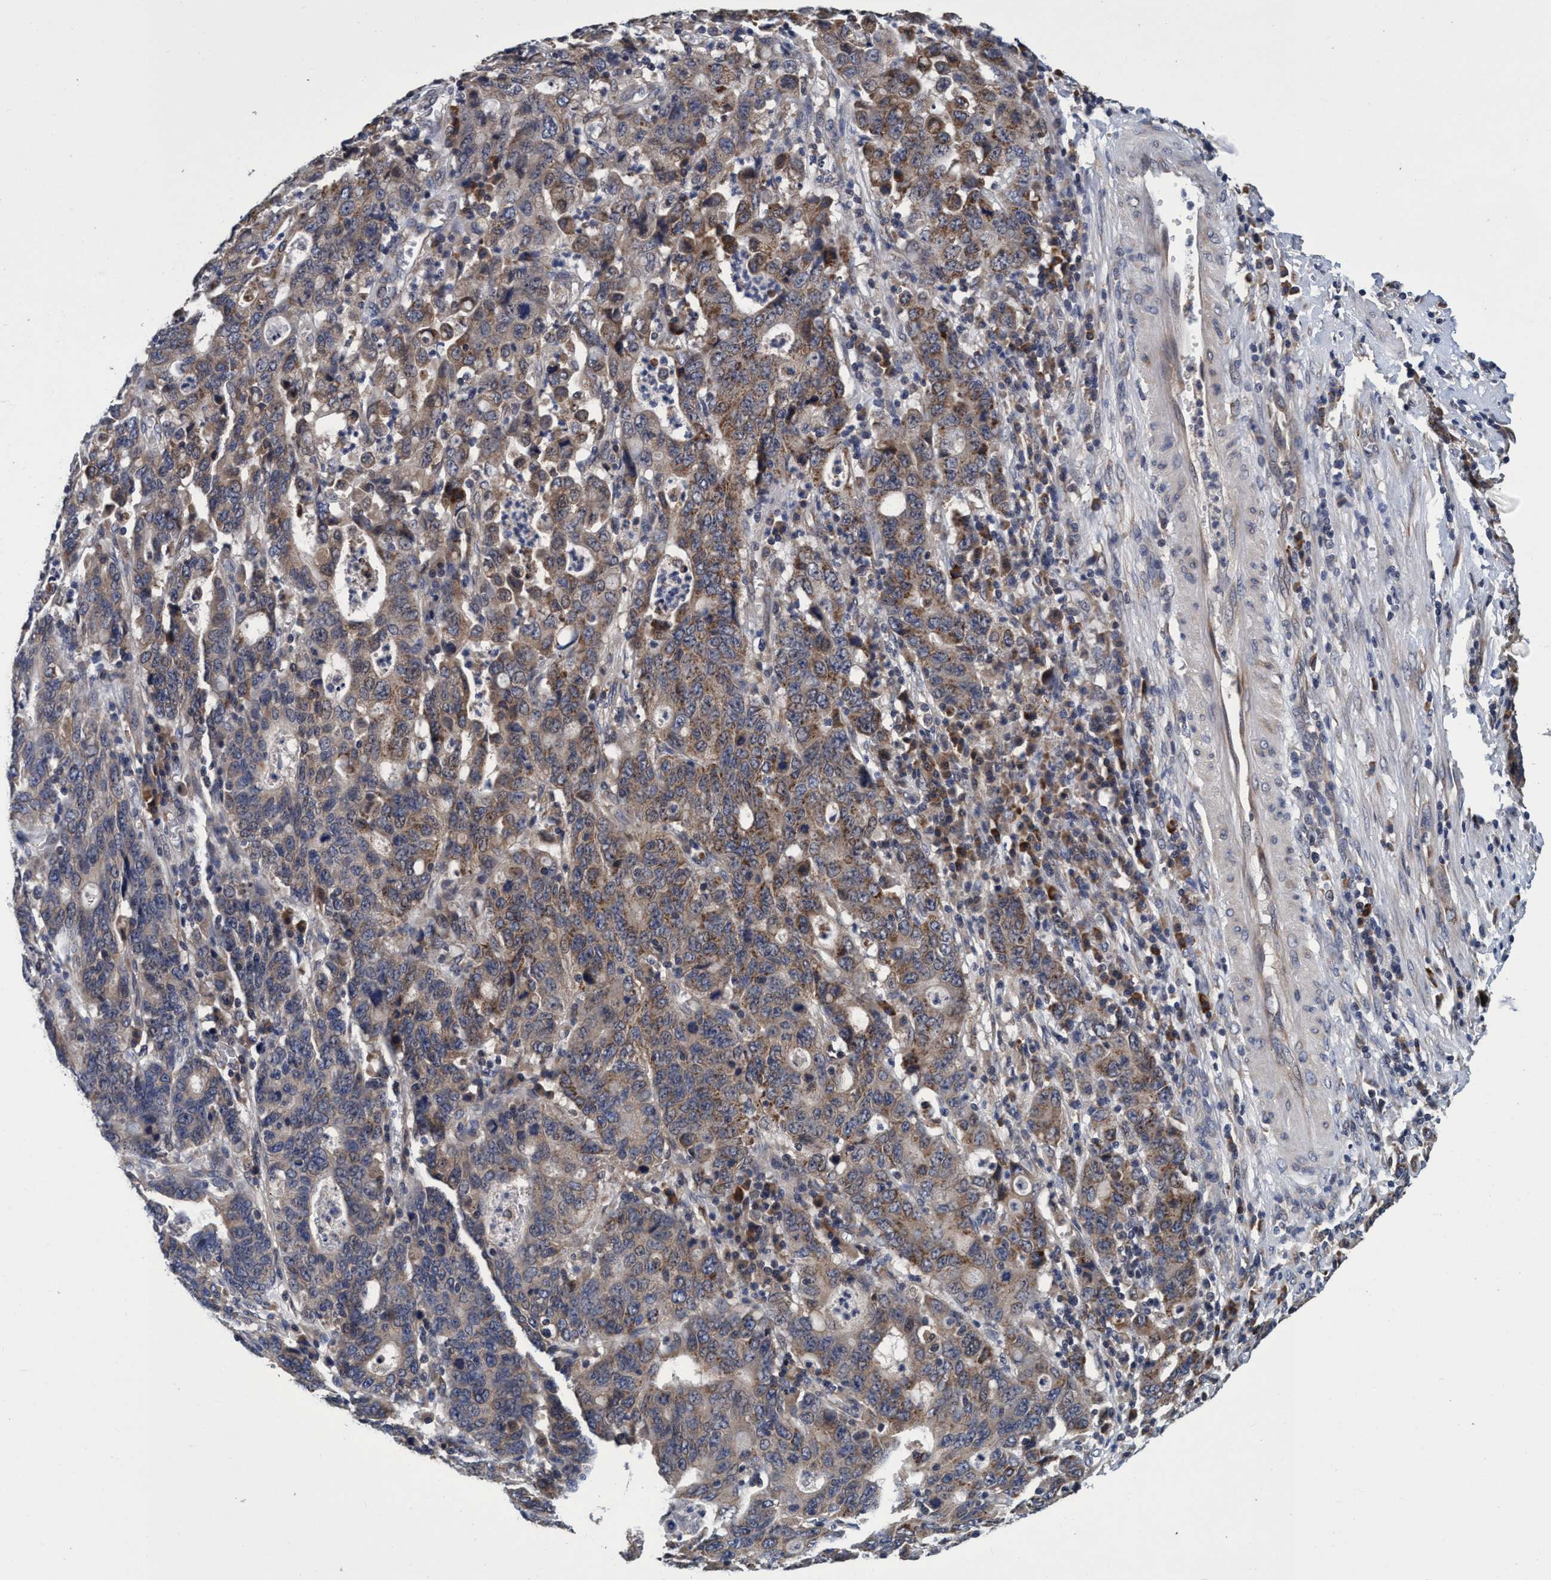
{"staining": {"intensity": "weak", "quantity": ">75%", "location": "cytoplasmic/membranous"}, "tissue": "stomach cancer", "cell_type": "Tumor cells", "image_type": "cancer", "snomed": [{"axis": "morphology", "description": "Adenocarcinoma, NOS"}, {"axis": "topography", "description": "Stomach, upper"}], "caption": "The micrograph displays immunohistochemical staining of stomach cancer. There is weak cytoplasmic/membranous positivity is present in about >75% of tumor cells. Using DAB (brown) and hematoxylin (blue) stains, captured at high magnification using brightfield microscopy.", "gene": "CALCOCO2", "patient": {"sex": "male", "age": 69}}